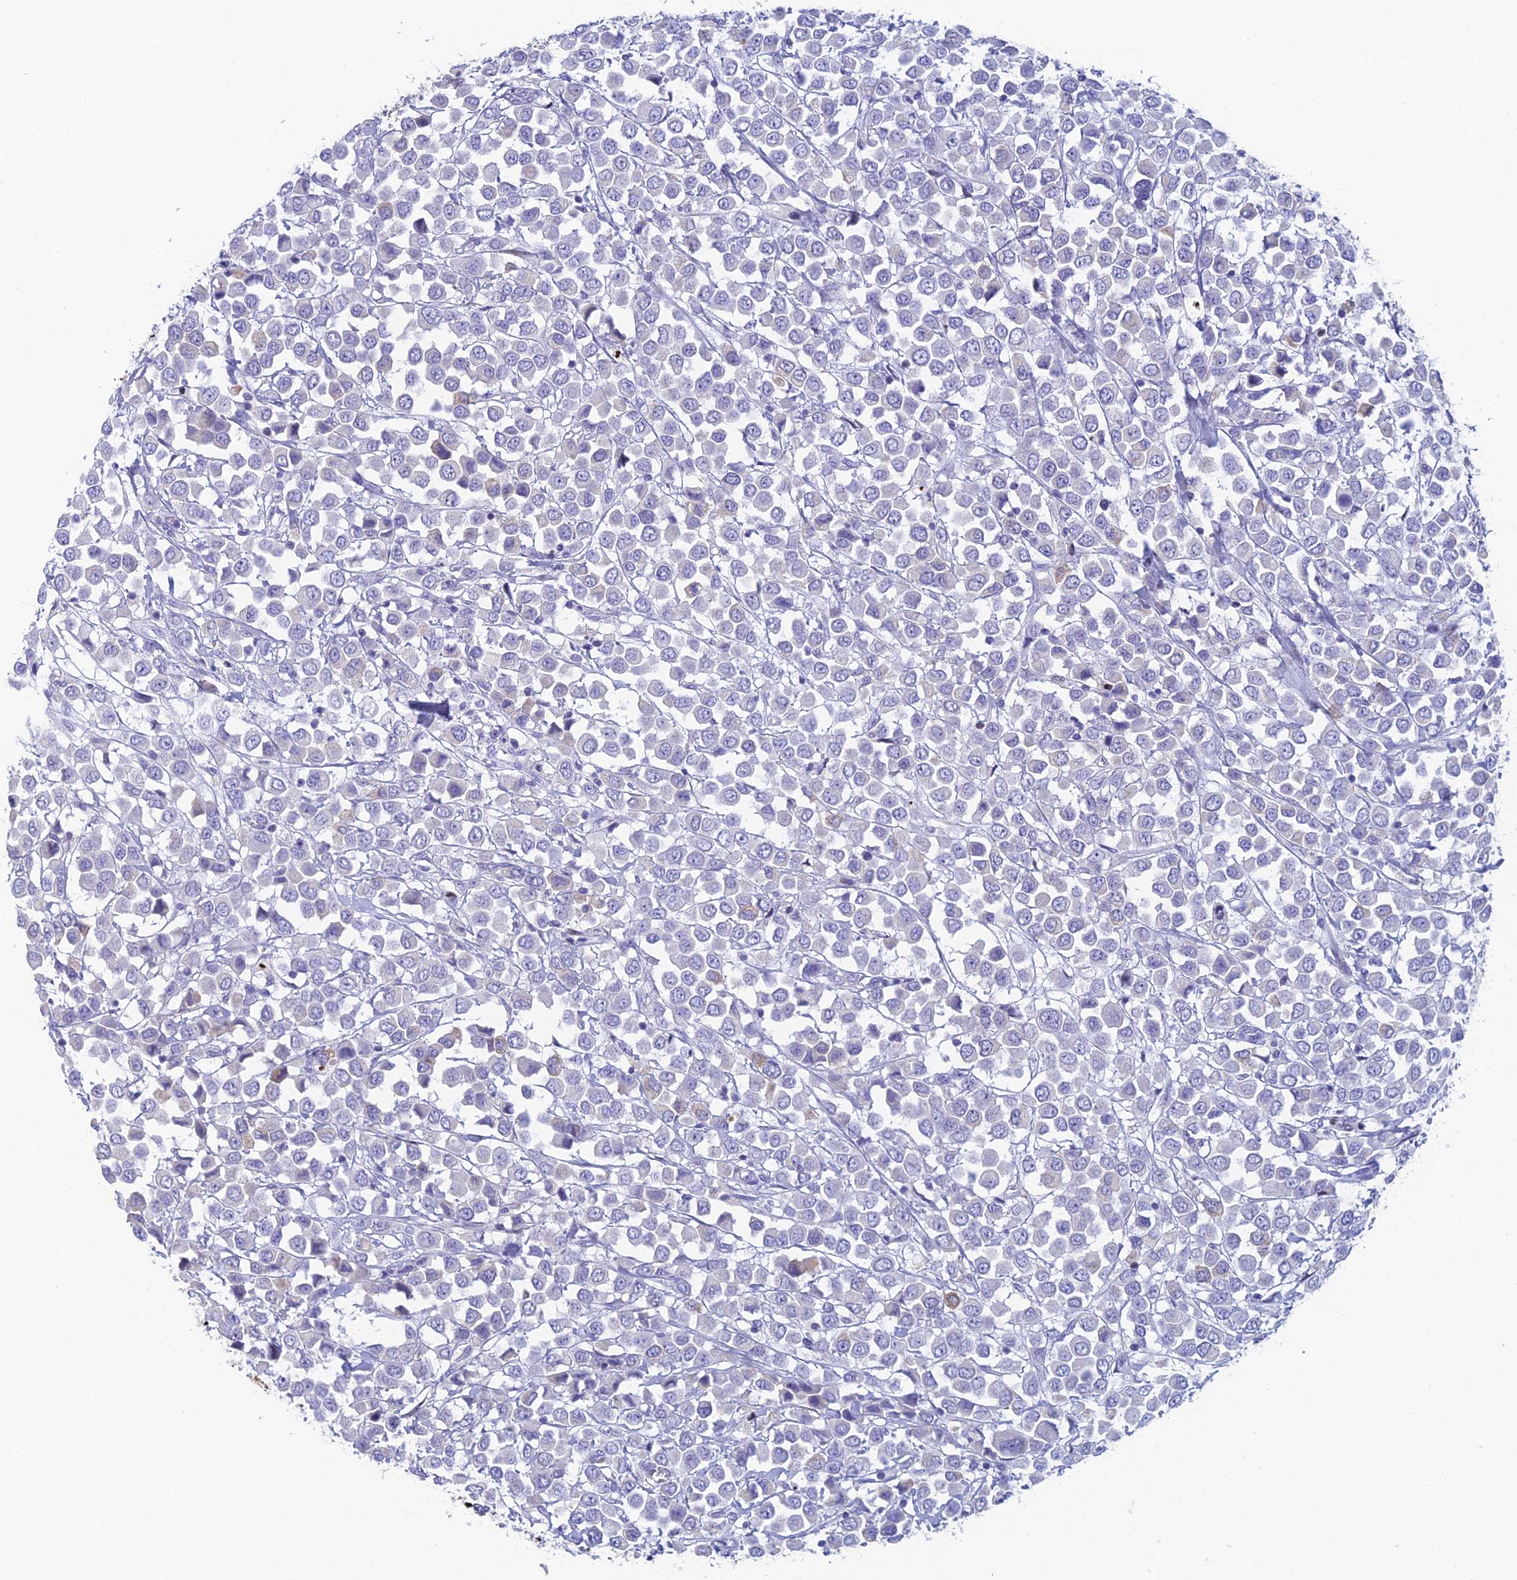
{"staining": {"intensity": "negative", "quantity": "none", "location": "none"}, "tissue": "breast cancer", "cell_type": "Tumor cells", "image_type": "cancer", "snomed": [{"axis": "morphology", "description": "Duct carcinoma"}, {"axis": "topography", "description": "Breast"}], "caption": "A high-resolution photomicrograph shows immunohistochemistry staining of breast intraductal carcinoma, which demonstrates no significant positivity in tumor cells.", "gene": "REXO5", "patient": {"sex": "female", "age": 61}}